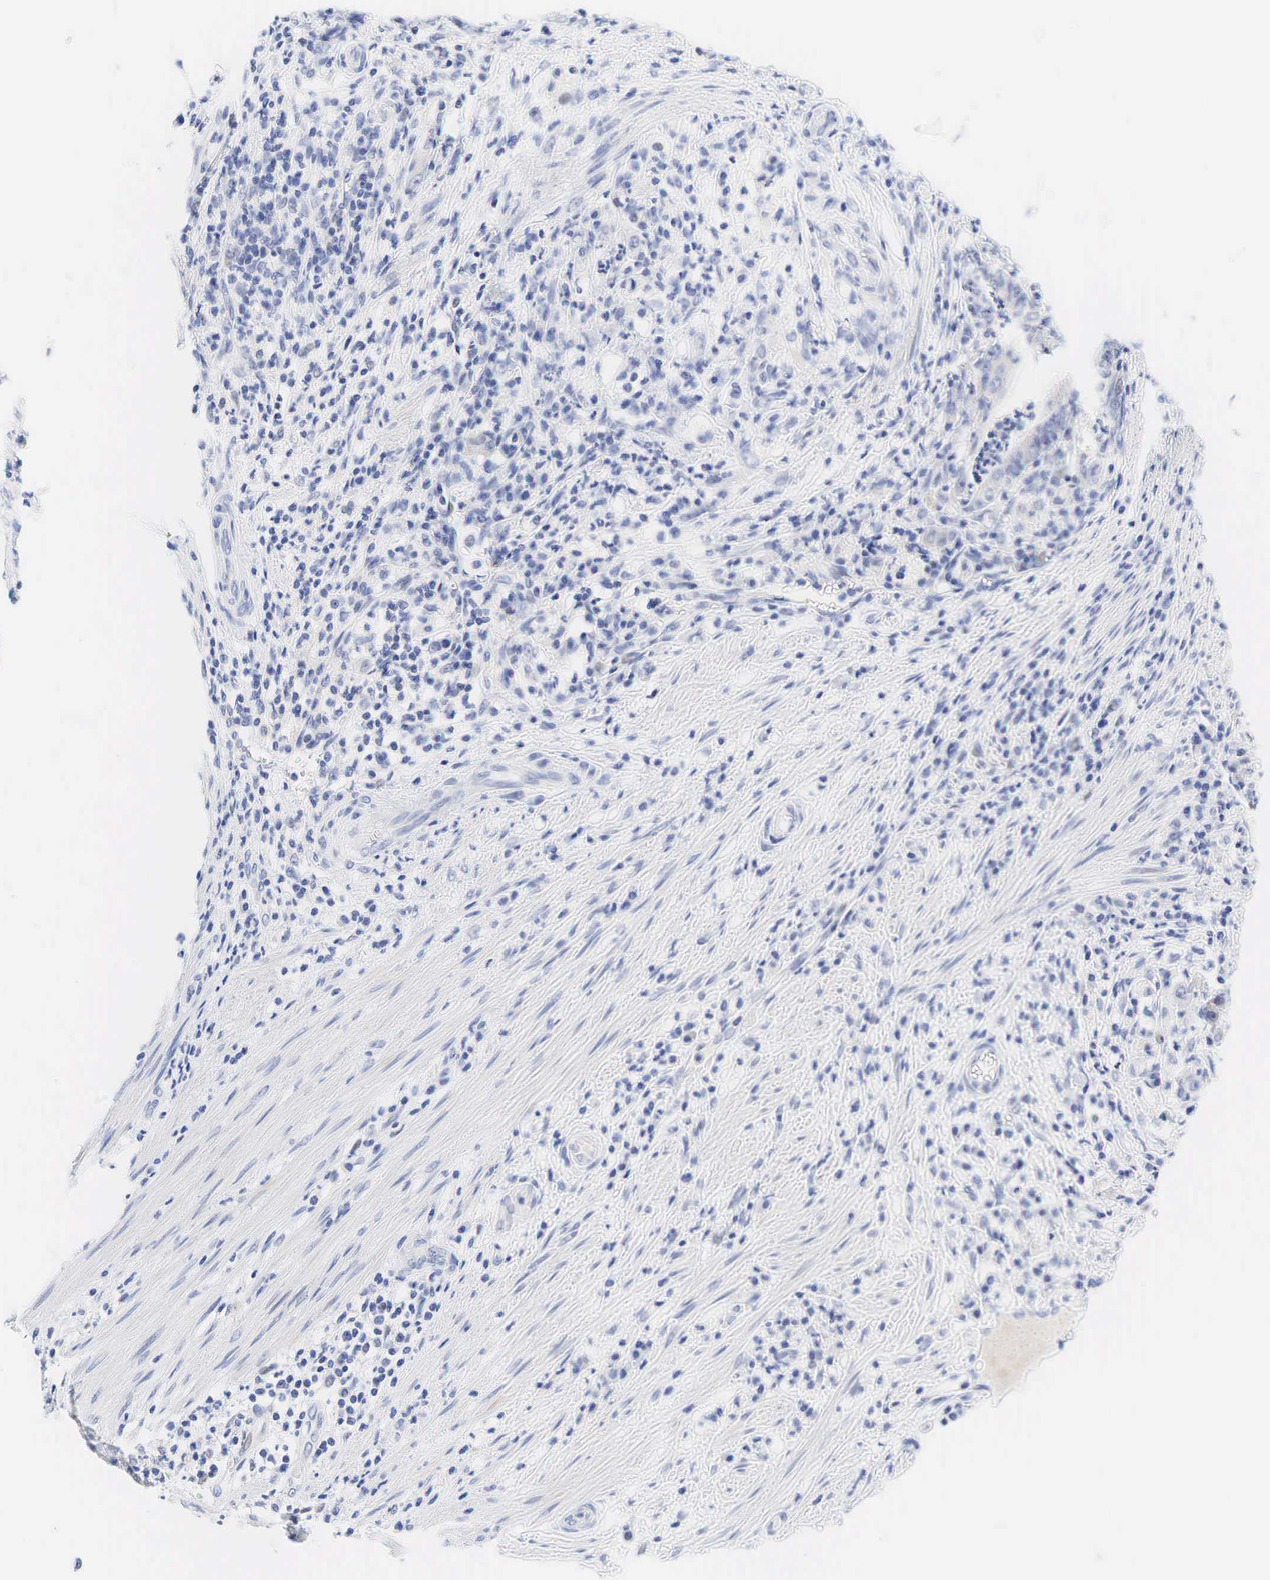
{"staining": {"intensity": "negative", "quantity": "none", "location": "none"}, "tissue": "stomach cancer", "cell_type": "Tumor cells", "image_type": "cancer", "snomed": [{"axis": "morphology", "description": "Adenocarcinoma, NOS"}, {"axis": "topography", "description": "Stomach, lower"}], "caption": "Human stomach adenocarcinoma stained for a protein using immunohistochemistry (IHC) exhibits no positivity in tumor cells.", "gene": "AR", "patient": {"sex": "female", "age": 86}}